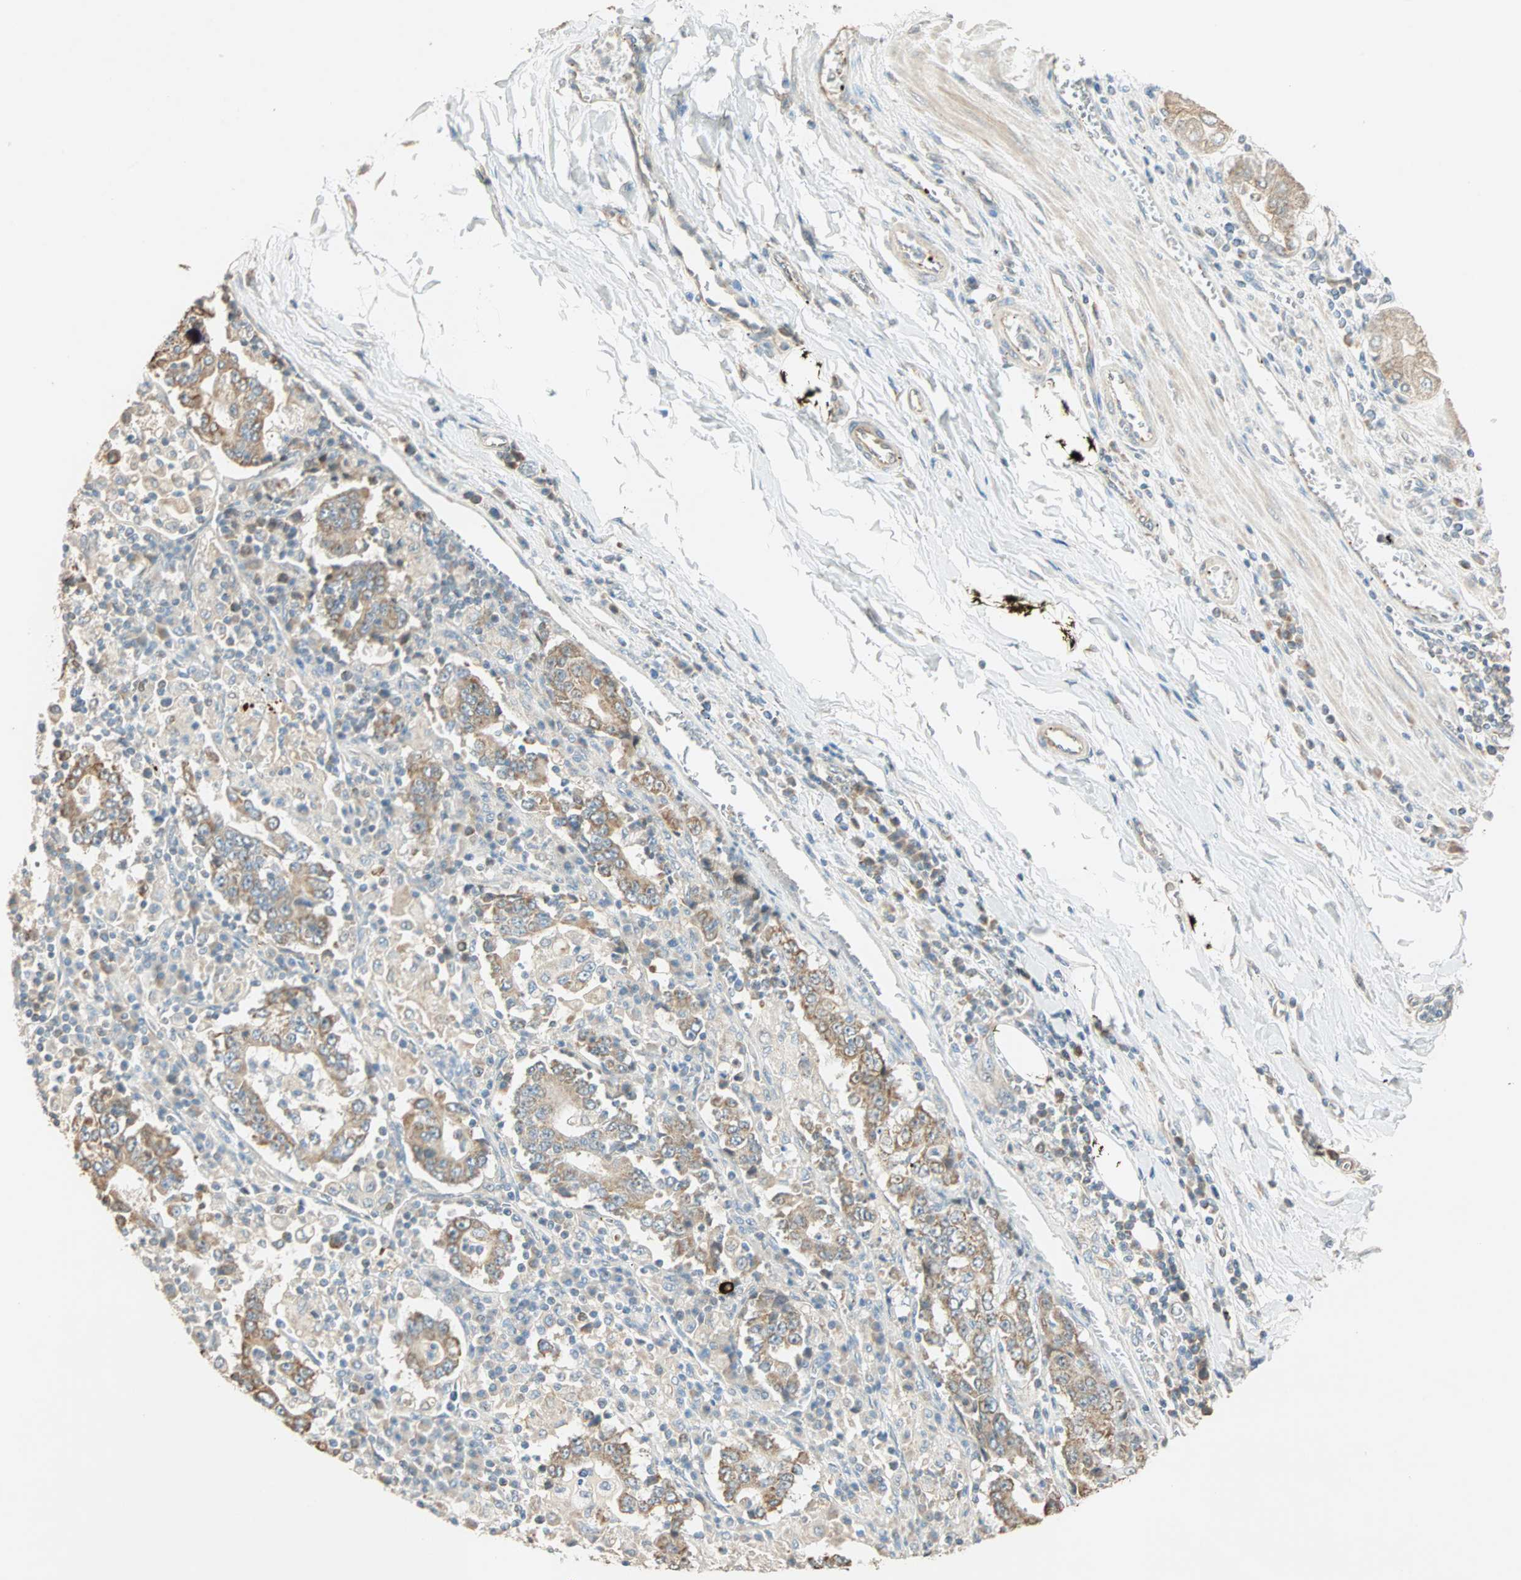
{"staining": {"intensity": "moderate", "quantity": ">75%", "location": "cytoplasmic/membranous"}, "tissue": "stomach cancer", "cell_type": "Tumor cells", "image_type": "cancer", "snomed": [{"axis": "morphology", "description": "Normal tissue, NOS"}, {"axis": "morphology", "description": "Adenocarcinoma, NOS"}, {"axis": "topography", "description": "Stomach, upper"}, {"axis": "topography", "description": "Stomach"}], "caption": "Approximately >75% of tumor cells in human stomach cancer show moderate cytoplasmic/membranous protein staining as visualized by brown immunohistochemical staining.", "gene": "RAD18", "patient": {"sex": "male", "age": 59}}